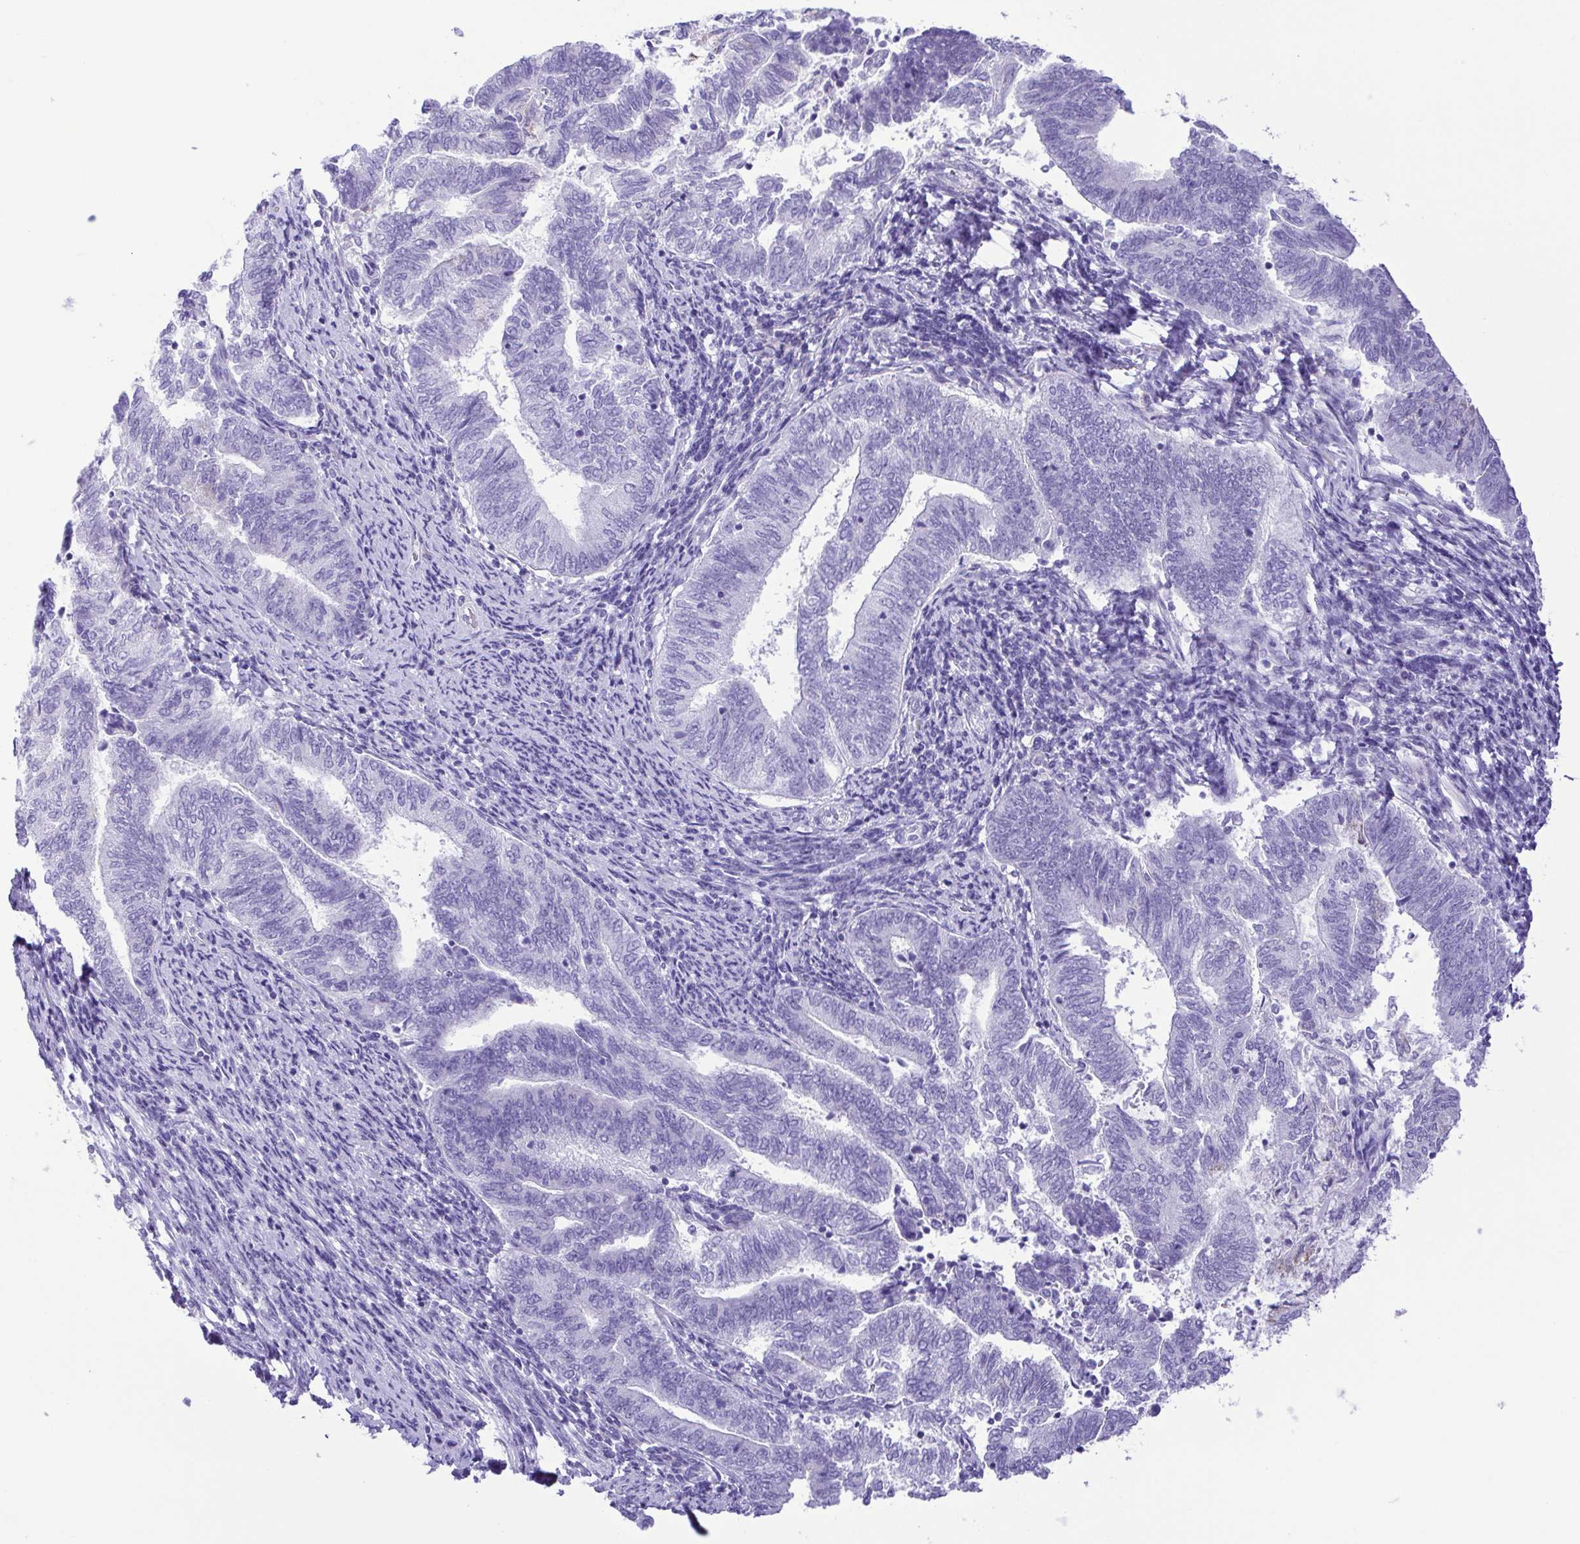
{"staining": {"intensity": "negative", "quantity": "none", "location": "none"}, "tissue": "endometrial cancer", "cell_type": "Tumor cells", "image_type": "cancer", "snomed": [{"axis": "morphology", "description": "Adenocarcinoma, NOS"}, {"axis": "topography", "description": "Endometrium"}], "caption": "Immunohistochemical staining of human endometrial cancer exhibits no significant expression in tumor cells.", "gene": "PAK3", "patient": {"sex": "female", "age": 65}}